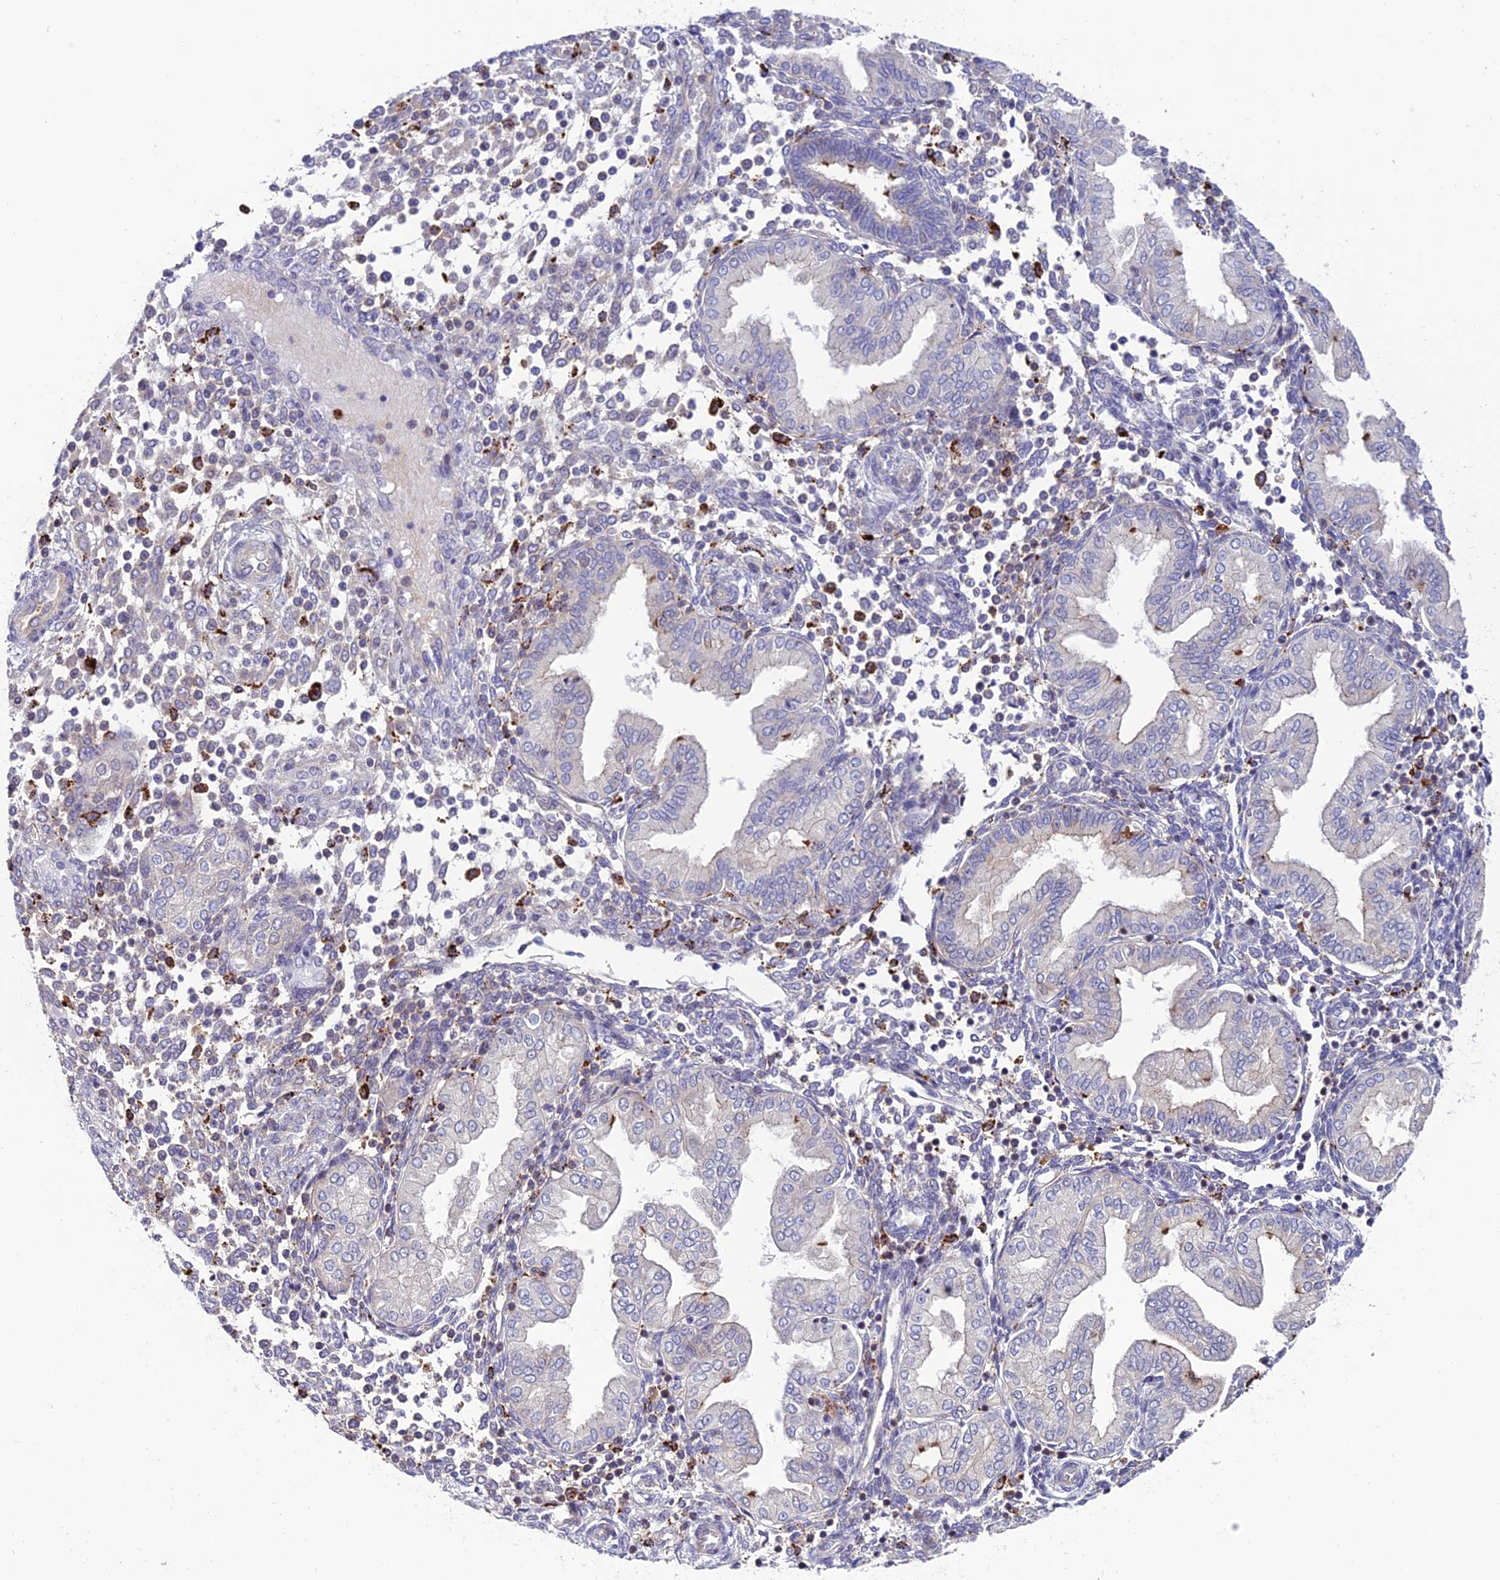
{"staining": {"intensity": "negative", "quantity": "none", "location": "none"}, "tissue": "endometrium", "cell_type": "Cells in endometrial stroma", "image_type": "normal", "snomed": [{"axis": "morphology", "description": "Normal tissue, NOS"}, {"axis": "topography", "description": "Endometrium"}], "caption": "Normal endometrium was stained to show a protein in brown. There is no significant expression in cells in endometrial stroma. (Brightfield microscopy of DAB (3,3'-diaminobenzidine) immunohistochemistry (IHC) at high magnification).", "gene": "ARHGEF18", "patient": {"sex": "female", "age": 53}}